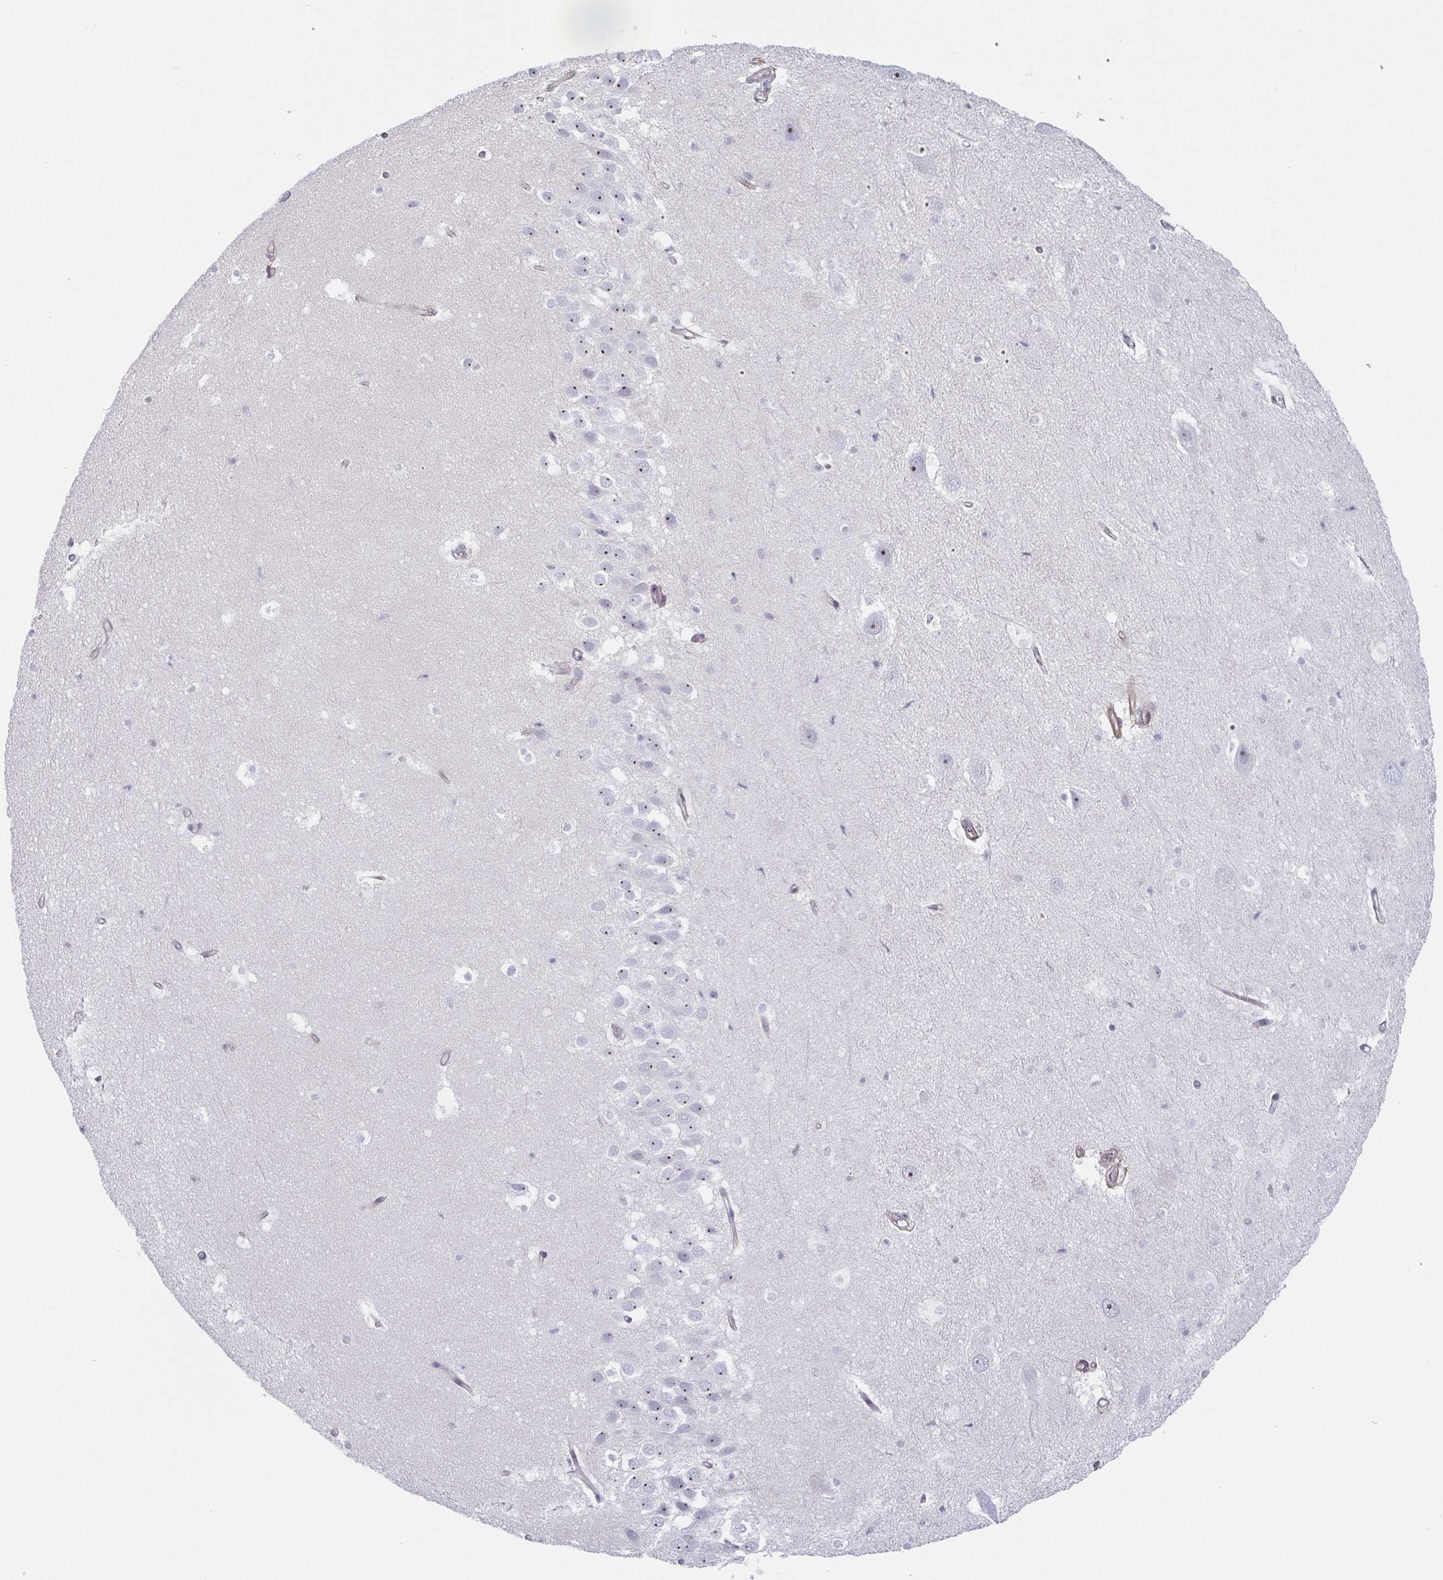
{"staining": {"intensity": "negative", "quantity": "none", "location": "none"}, "tissue": "hippocampus", "cell_type": "Glial cells", "image_type": "normal", "snomed": [{"axis": "morphology", "description": "Normal tissue, NOS"}, {"axis": "topography", "description": "Hippocampus"}], "caption": "This is a histopathology image of immunohistochemistry staining of benign hippocampus, which shows no expression in glial cells. (DAB (3,3'-diaminobenzidine) immunohistochemistry, high magnification).", "gene": "EXOSC7", "patient": {"sex": "male", "age": 26}}